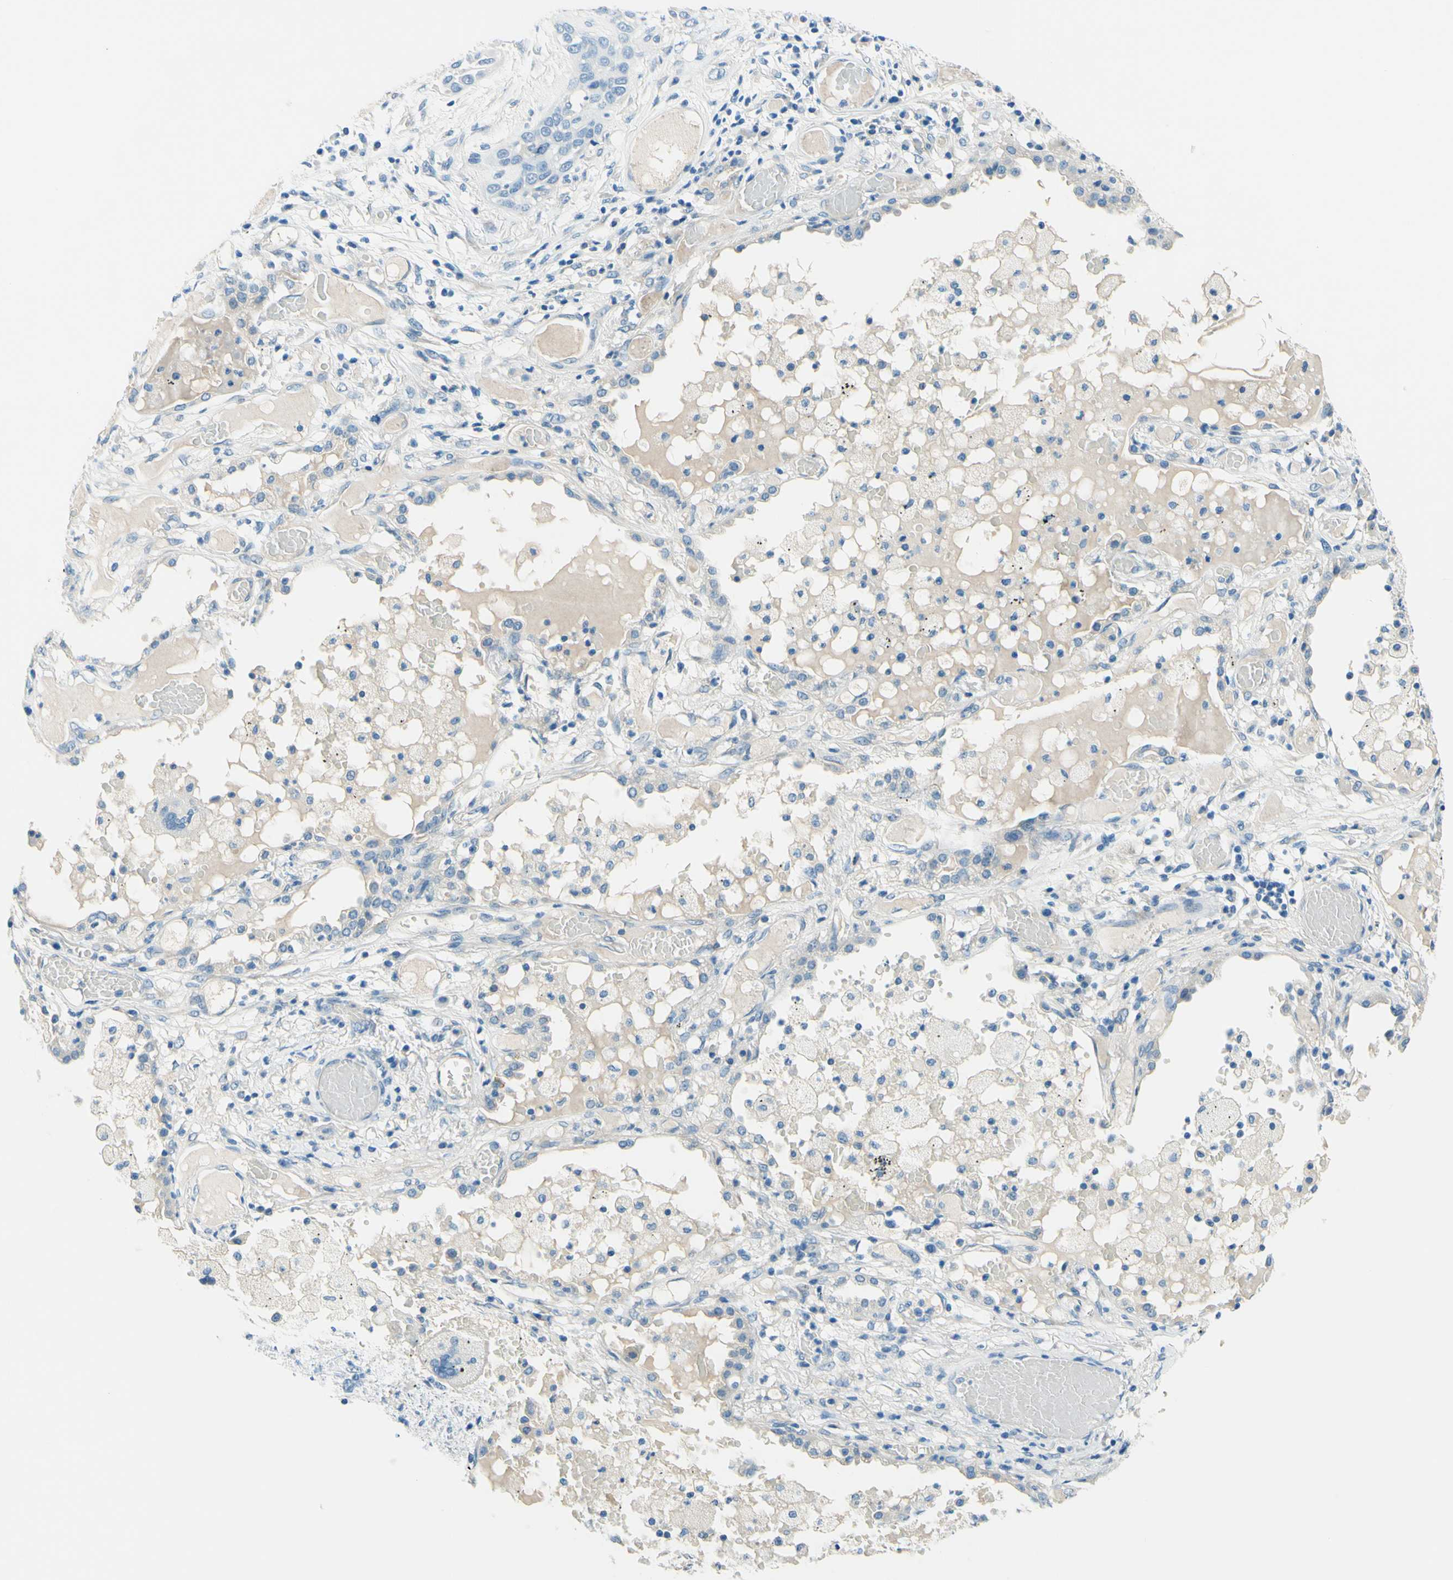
{"staining": {"intensity": "negative", "quantity": "none", "location": "none"}, "tissue": "lung cancer", "cell_type": "Tumor cells", "image_type": "cancer", "snomed": [{"axis": "morphology", "description": "Squamous cell carcinoma, NOS"}, {"axis": "topography", "description": "Lung"}], "caption": "There is no significant expression in tumor cells of squamous cell carcinoma (lung). (IHC, brightfield microscopy, high magnification).", "gene": "PASD1", "patient": {"sex": "male", "age": 71}}